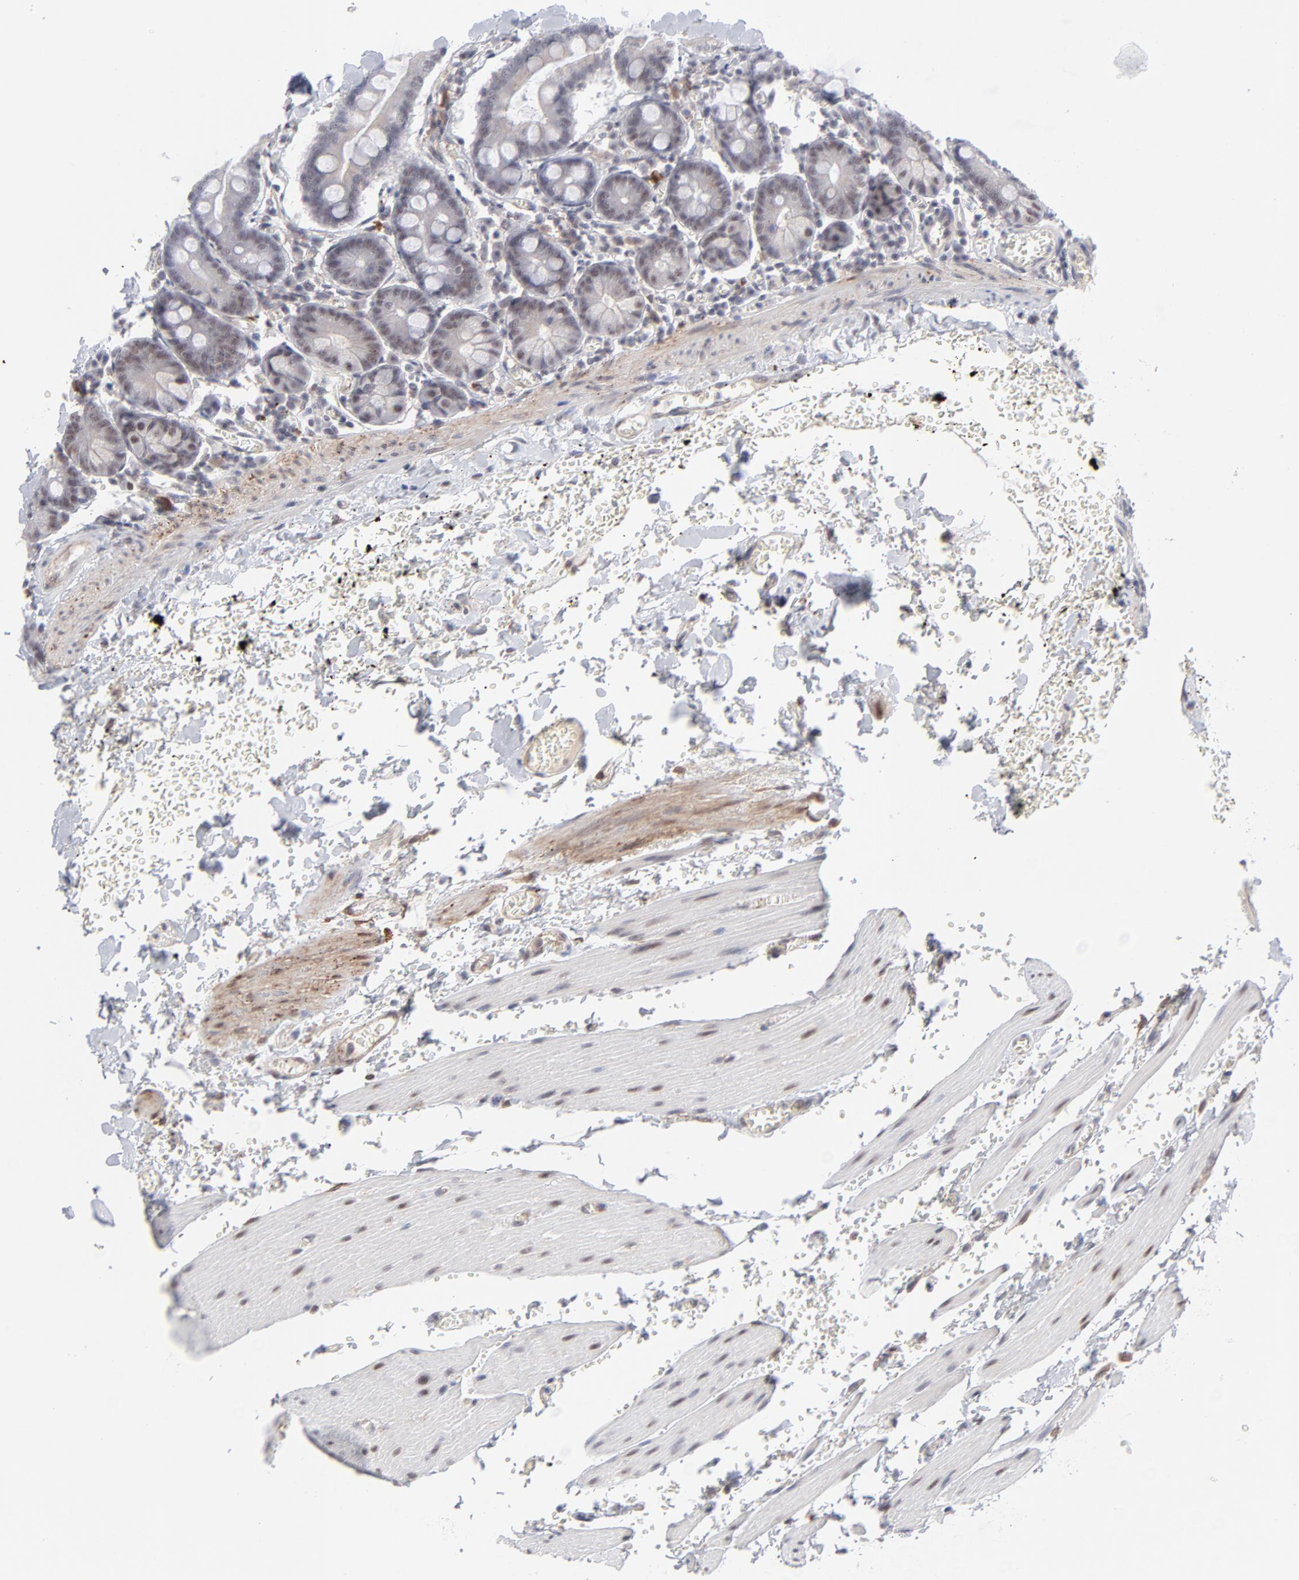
{"staining": {"intensity": "weak", "quantity": "25%-75%", "location": "cytoplasmic/membranous,nuclear"}, "tissue": "small intestine", "cell_type": "Glandular cells", "image_type": "normal", "snomed": [{"axis": "morphology", "description": "Normal tissue, NOS"}, {"axis": "topography", "description": "Small intestine"}], "caption": "High-magnification brightfield microscopy of benign small intestine stained with DAB (brown) and counterstained with hematoxylin (blue). glandular cells exhibit weak cytoplasmic/membranous,nuclear expression is appreciated in about25%-75% of cells.", "gene": "NBN", "patient": {"sex": "male", "age": 71}}